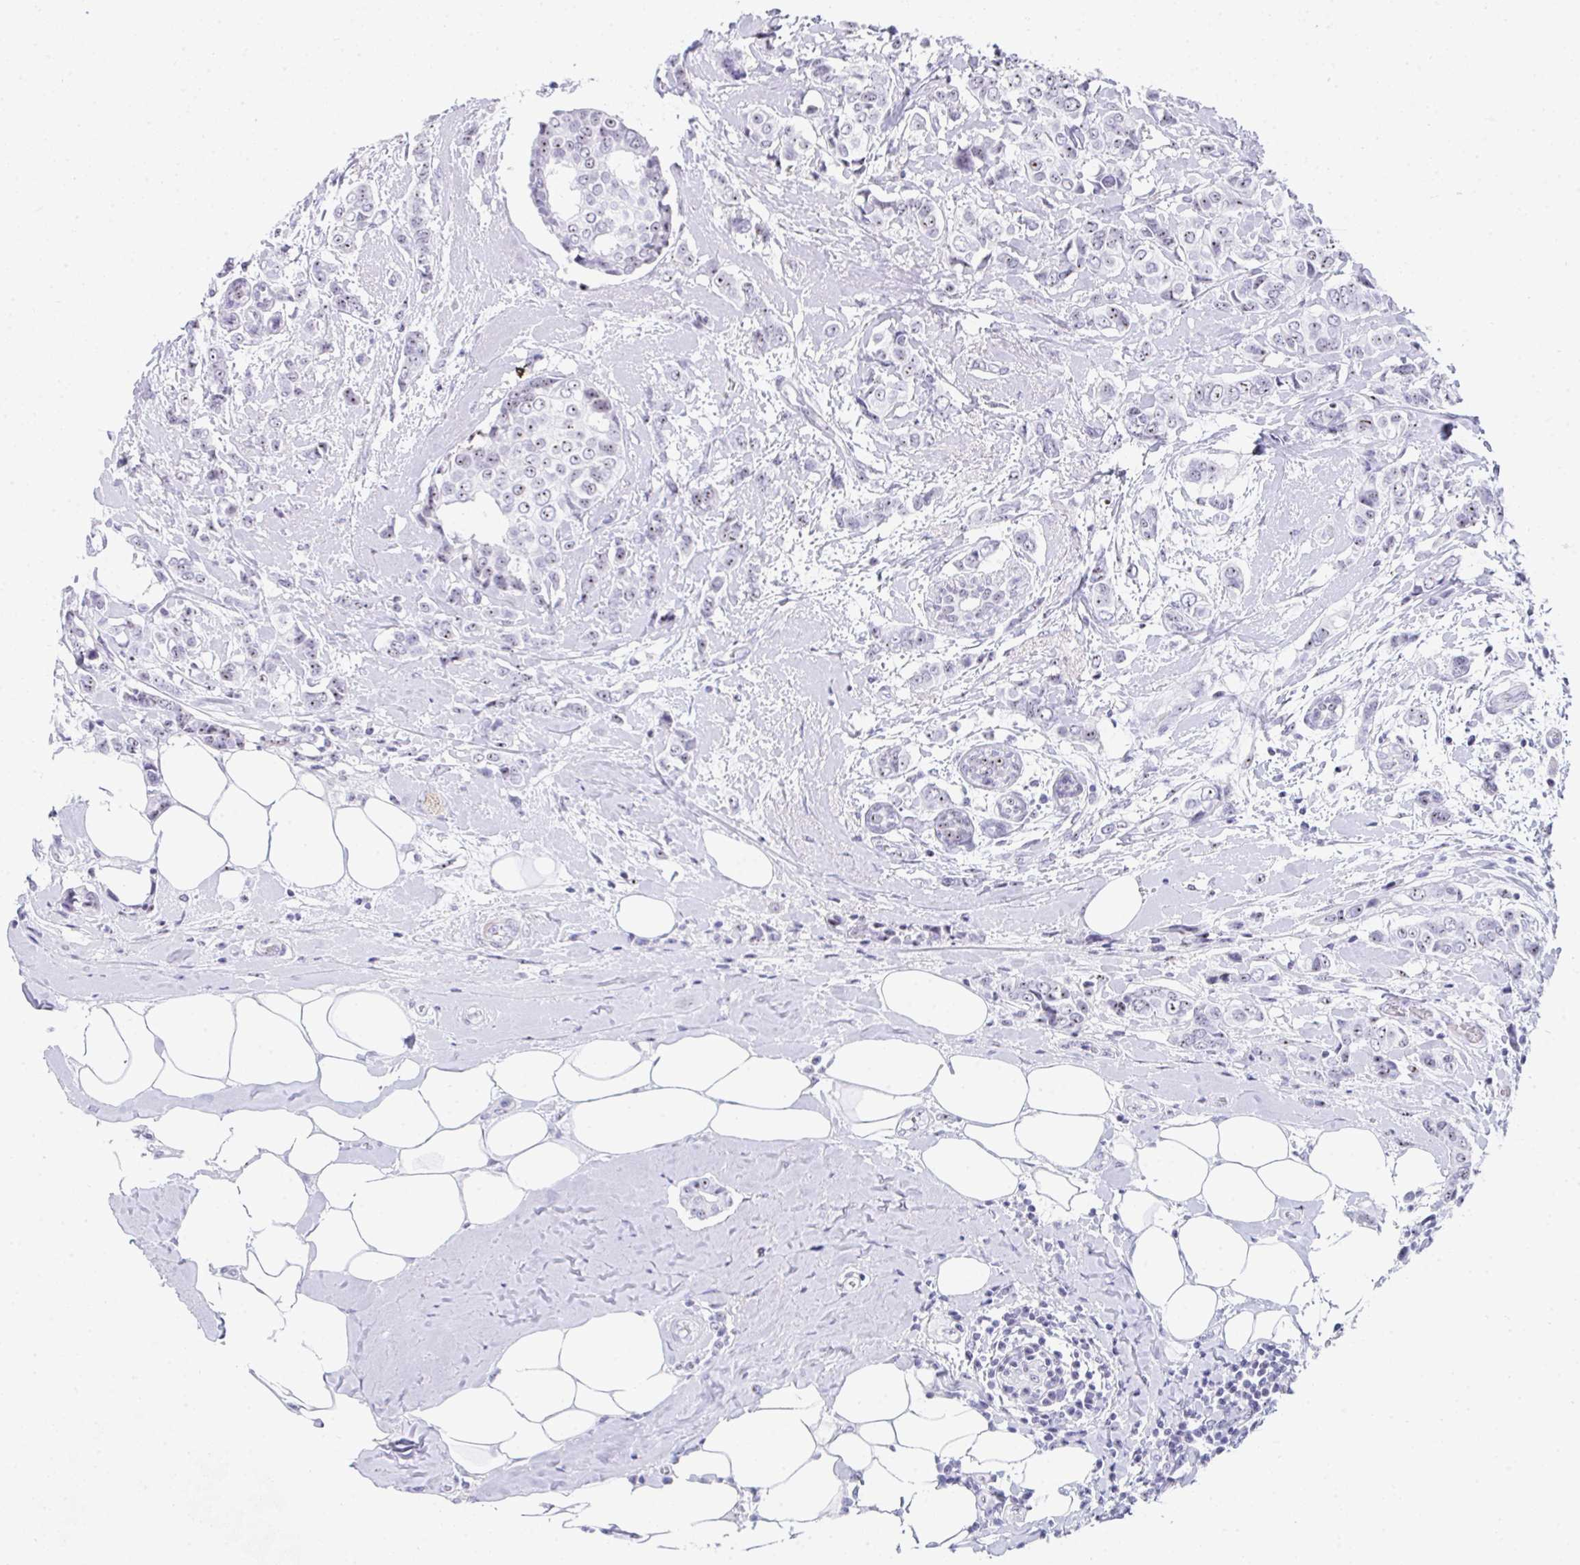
{"staining": {"intensity": "weak", "quantity": "25%-75%", "location": "nuclear"}, "tissue": "breast cancer", "cell_type": "Tumor cells", "image_type": "cancer", "snomed": [{"axis": "morphology", "description": "Lobular carcinoma"}, {"axis": "topography", "description": "Breast"}], "caption": "Weak nuclear protein positivity is appreciated in approximately 25%-75% of tumor cells in breast lobular carcinoma.", "gene": "NOP10", "patient": {"sex": "female", "age": 51}}